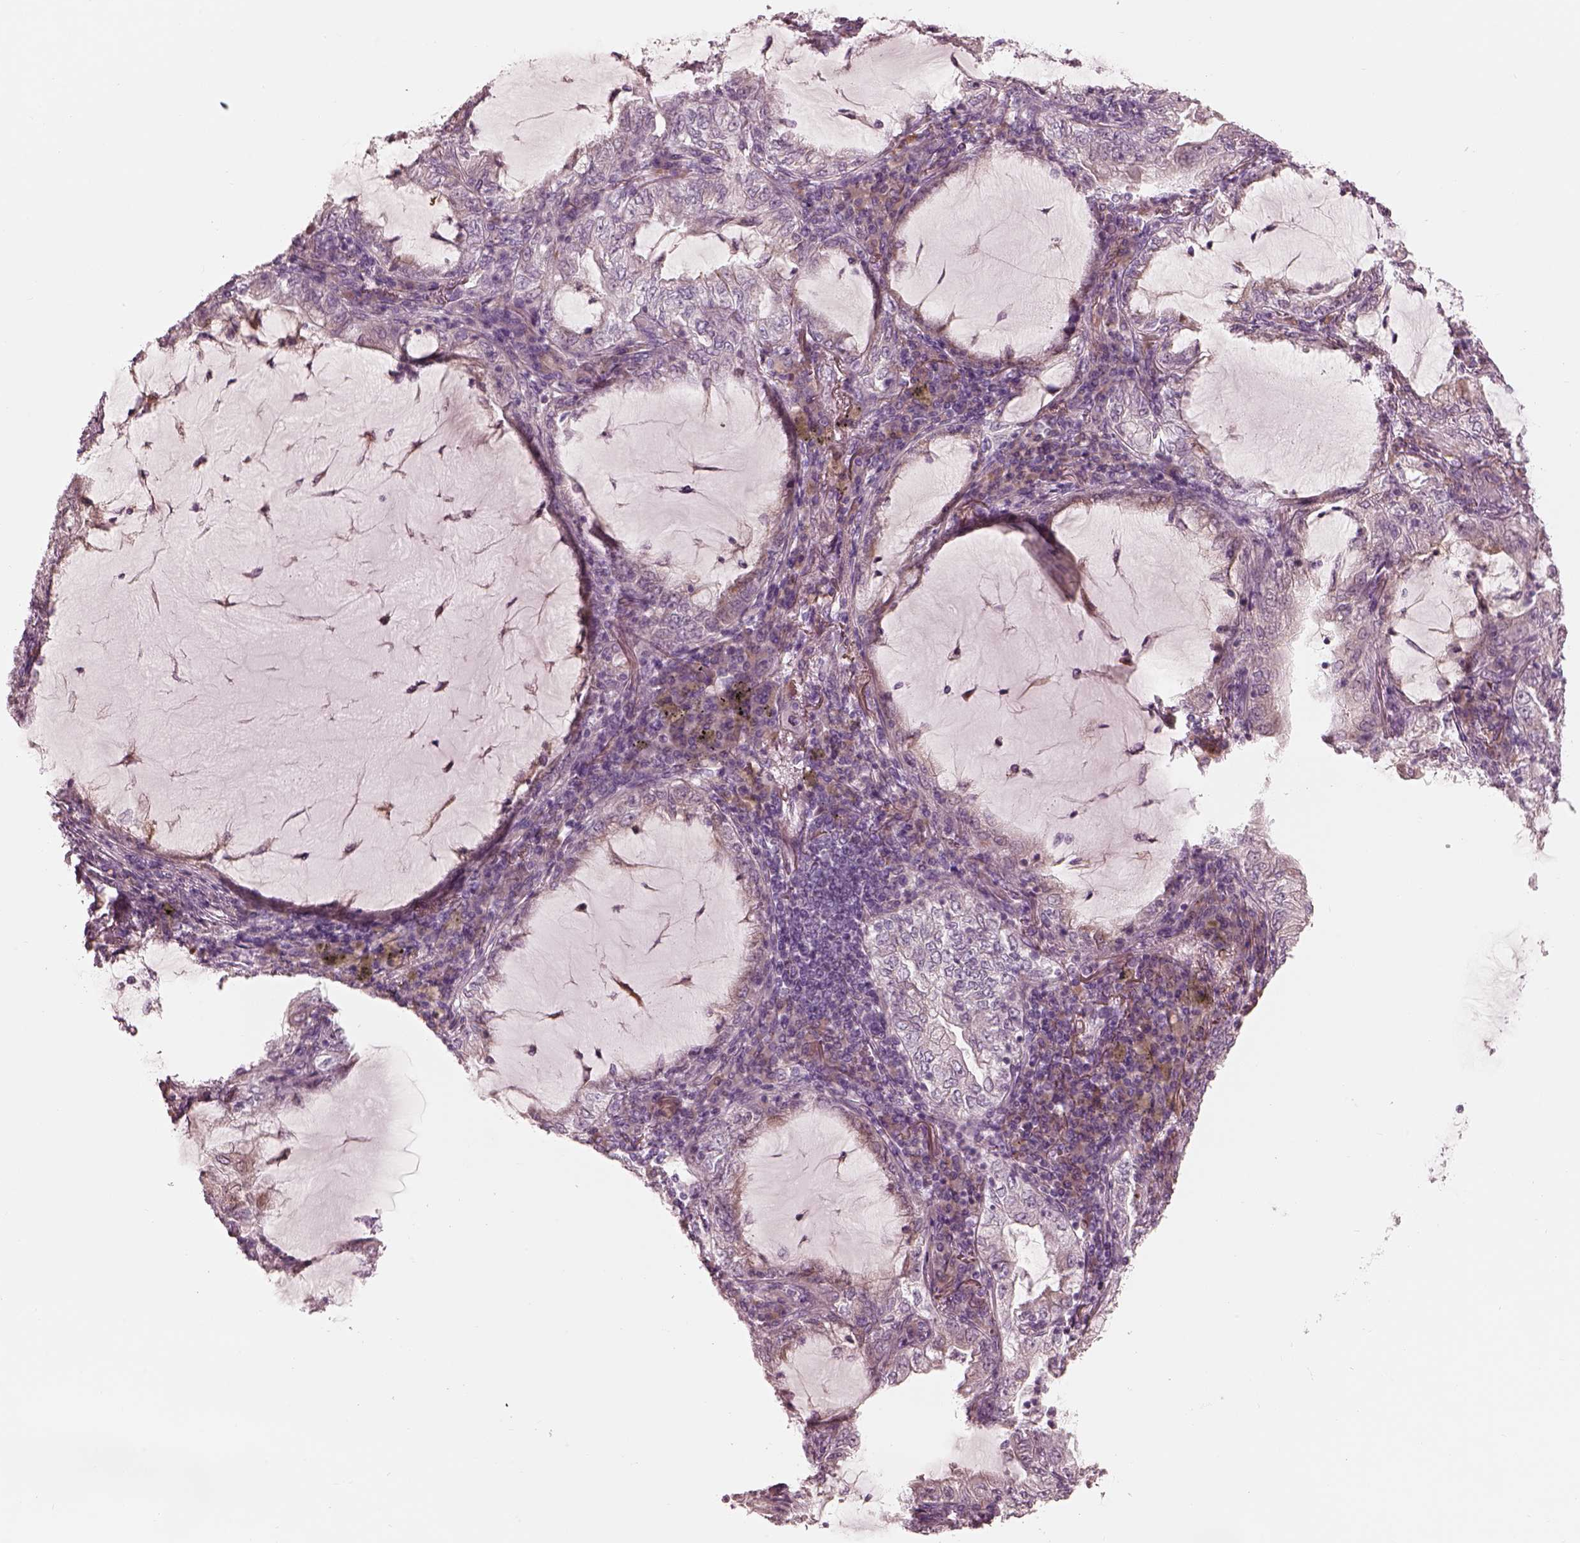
{"staining": {"intensity": "negative", "quantity": "none", "location": "none"}, "tissue": "lung cancer", "cell_type": "Tumor cells", "image_type": "cancer", "snomed": [{"axis": "morphology", "description": "Adenocarcinoma, NOS"}, {"axis": "topography", "description": "Lung"}], "caption": "A high-resolution micrograph shows immunohistochemistry (IHC) staining of lung cancer (adenocarcinoma), which displays no significant staining in tumor cells.", "gene": "CADM2", "patient": {"sex": "female", "age": 73}}